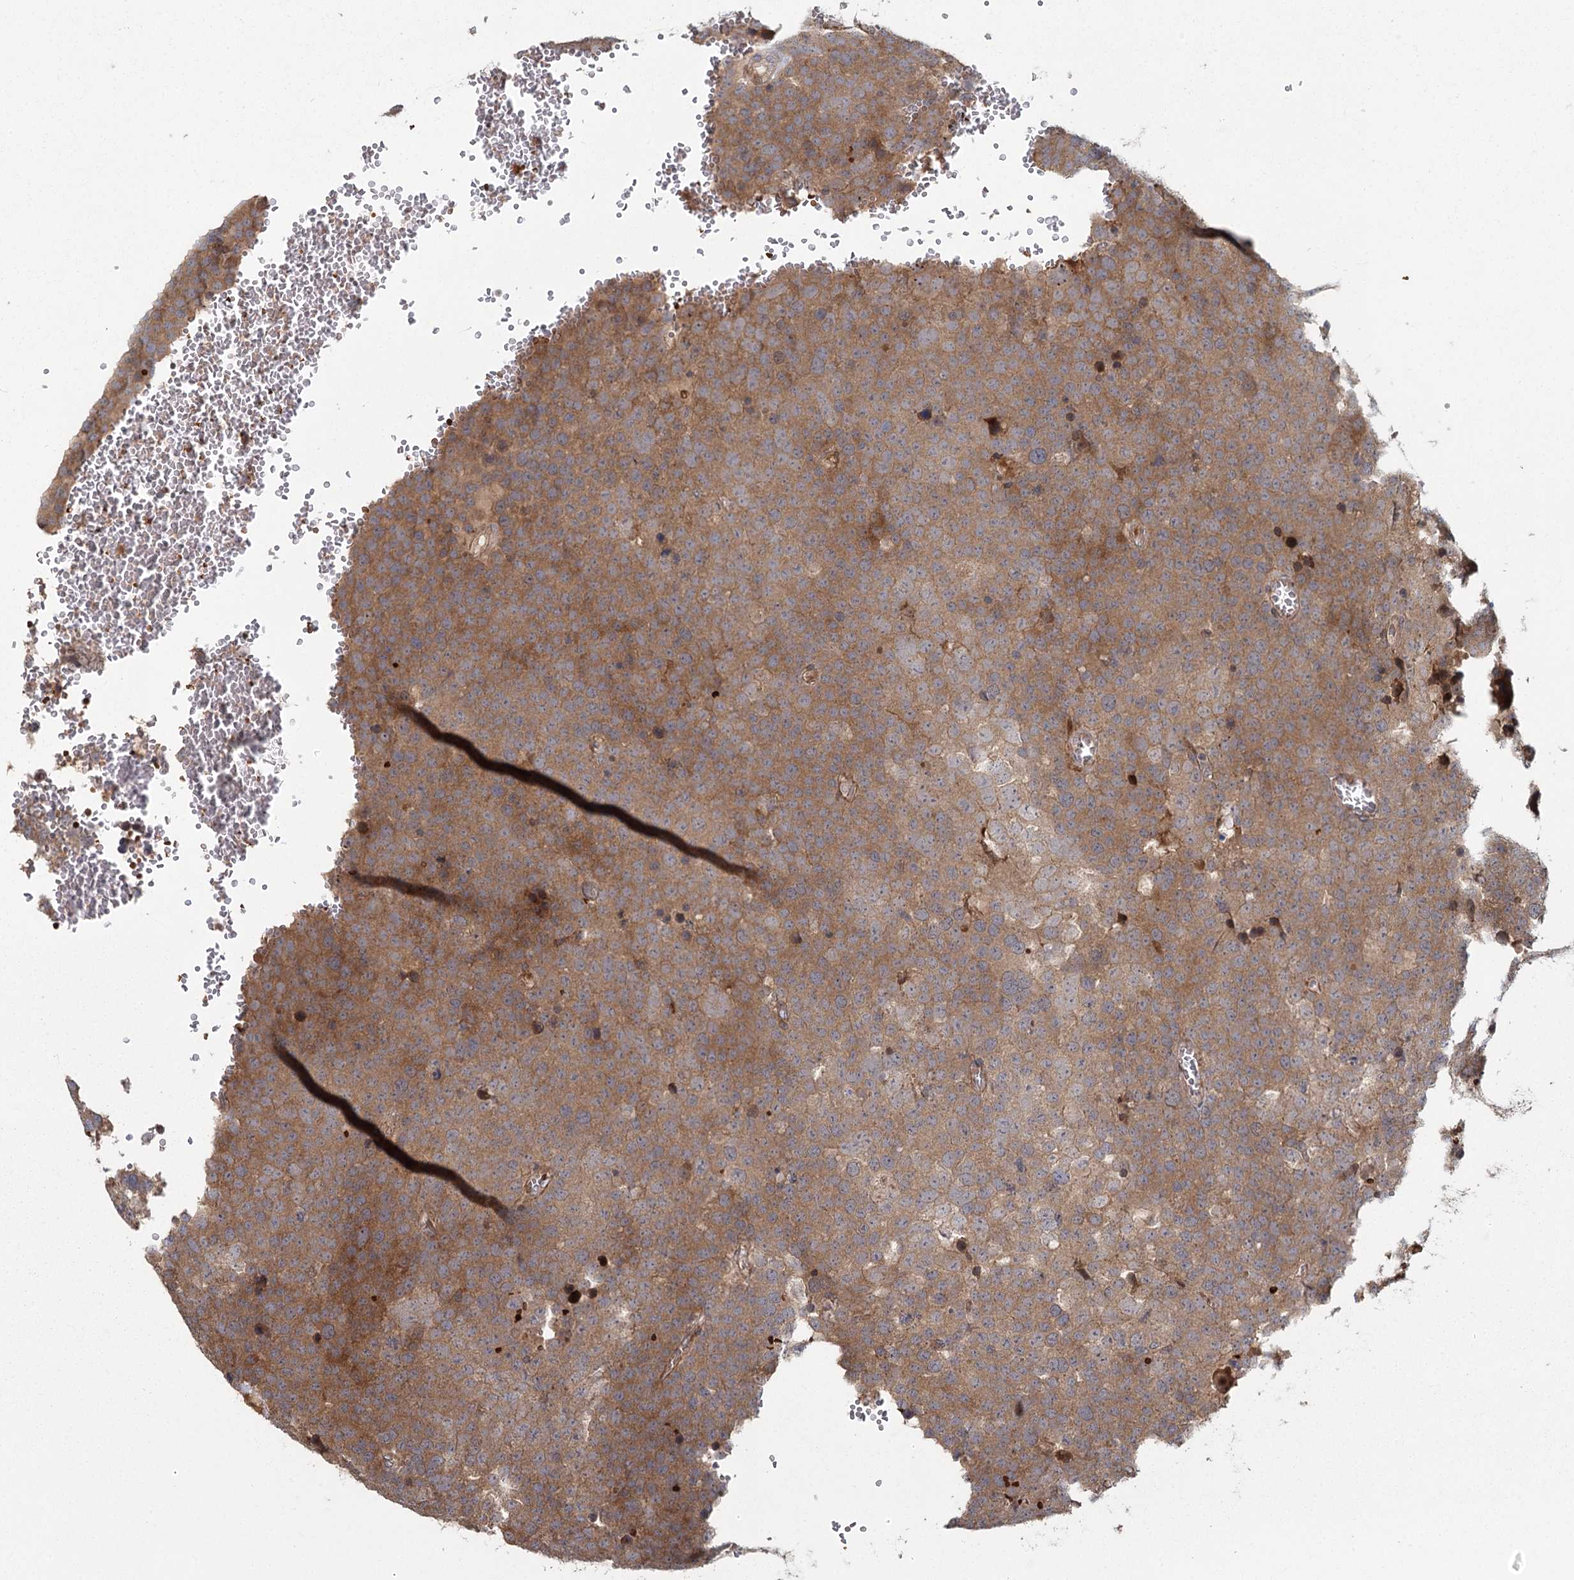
{"staining": {"intensity": "moderate", "quantity": ">75%", "location": "cytoplasmic/membranous"}, "tissue": "testis cancer", "cell_type": "Tumor cells", "image_type": "cancer", "snomed": [{"axis": "morphology", "description": "Seminoma, NOS"}, {"axis": "topography", "description": "Testis"}], "caption": "Immunohistochemical staining of human testis cancer exhibits moderate cytoplasmic/membranous protein staining in approximately >75% of tumor cells.", "gene": "RAPGEF6", "patient": {"sex": "male", "age": 71}}